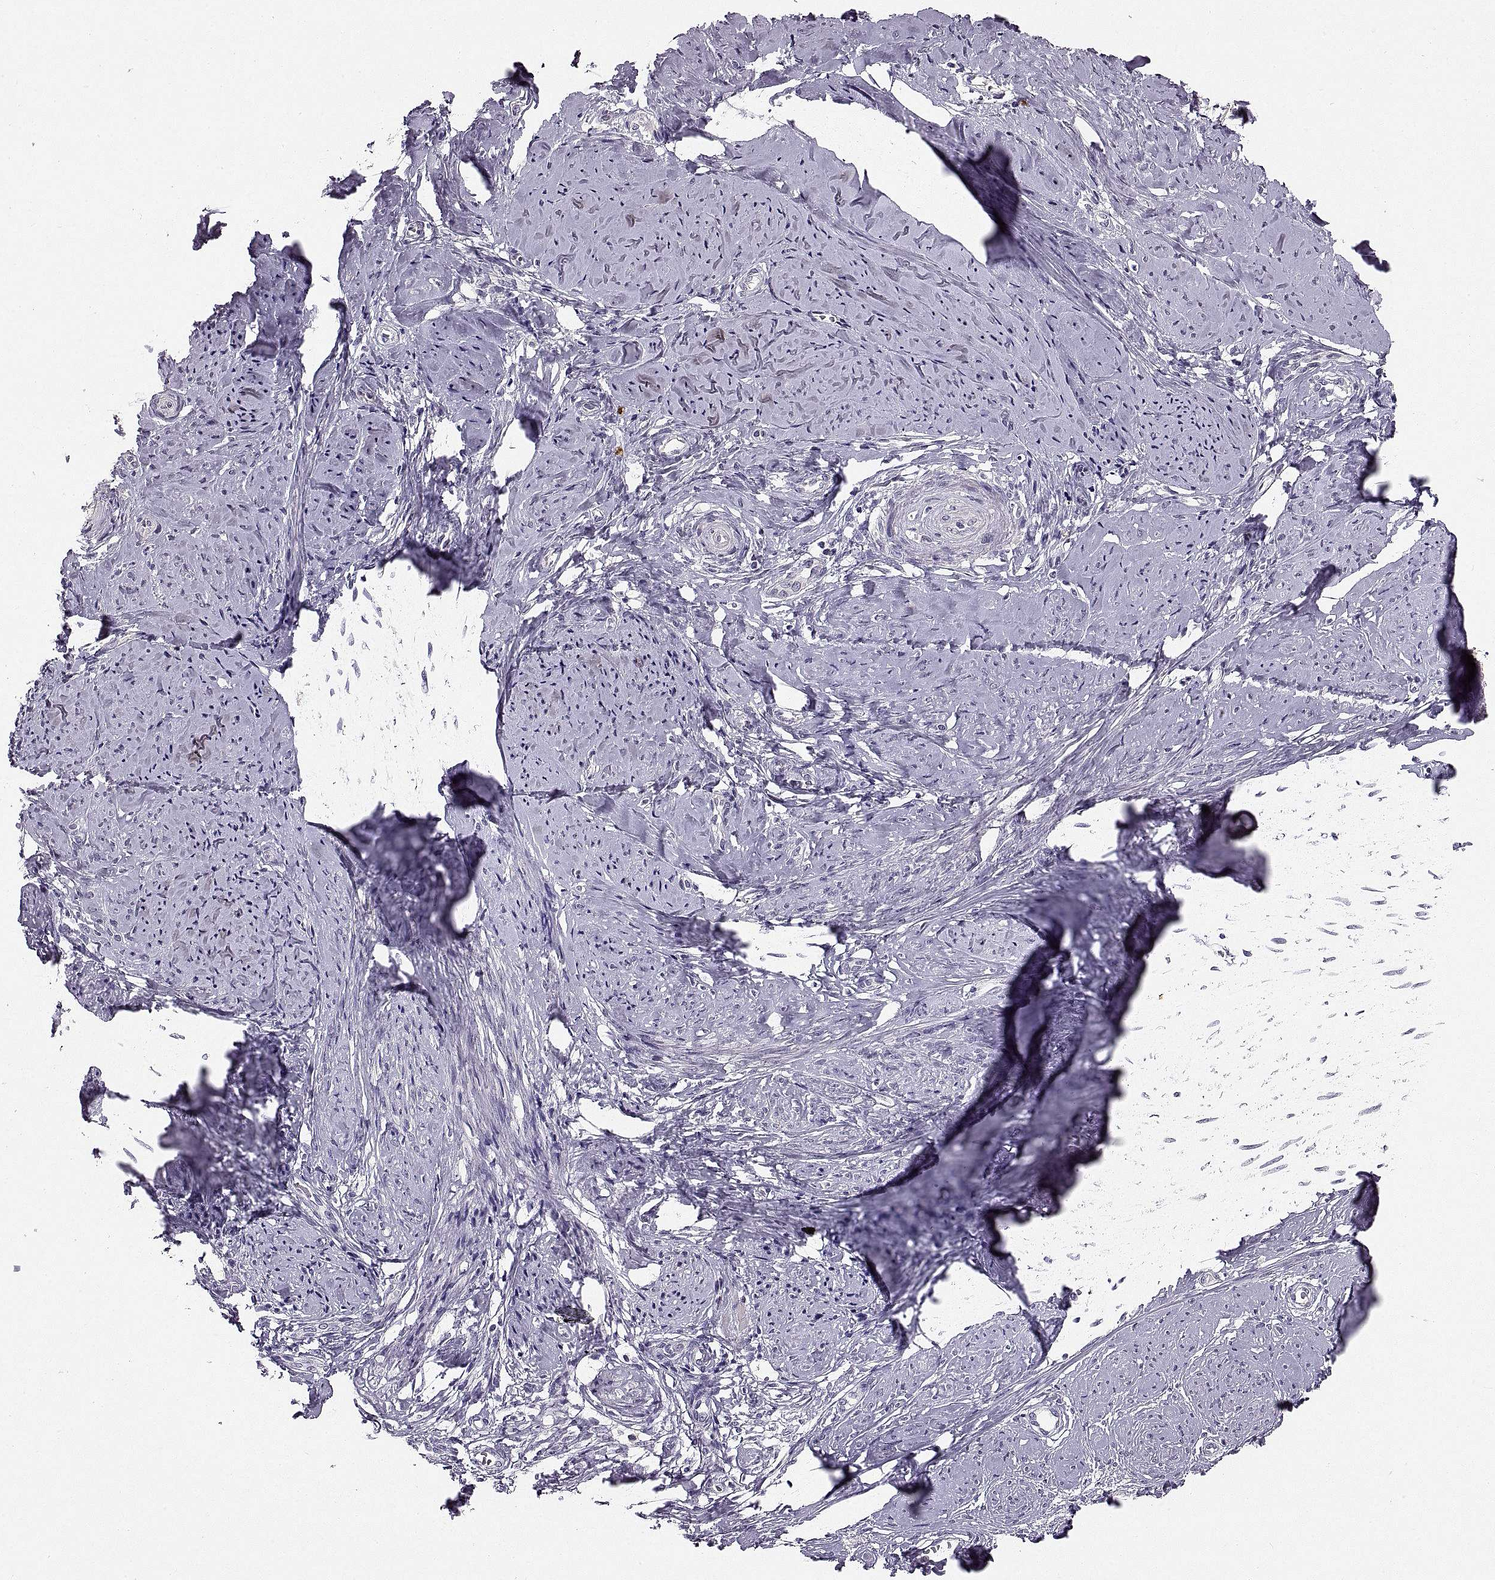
{"staining": {"intensity": "negative", "quantity": "none", "location": "none"}, "tissue": "smooth muscle", "cell_type": "Smooth muscle cells", "image_type": "normal", "snomed": [{"axis": "morphology", "description": "Normal tissue, NOS"}, {"axis": "topography", "description": "Smooth muscle"}], "caption": "Immunohistochemistry image of benign human smooth muscle stained for a protein (brown), which shows no expression in smooth muscle cells. (Brightfield microscopy of DAB (3,3'-diaminobenzidine) IHC at high magnification).", "gene": "ADH6", "patient": {"sex": "female", "age": 48}}